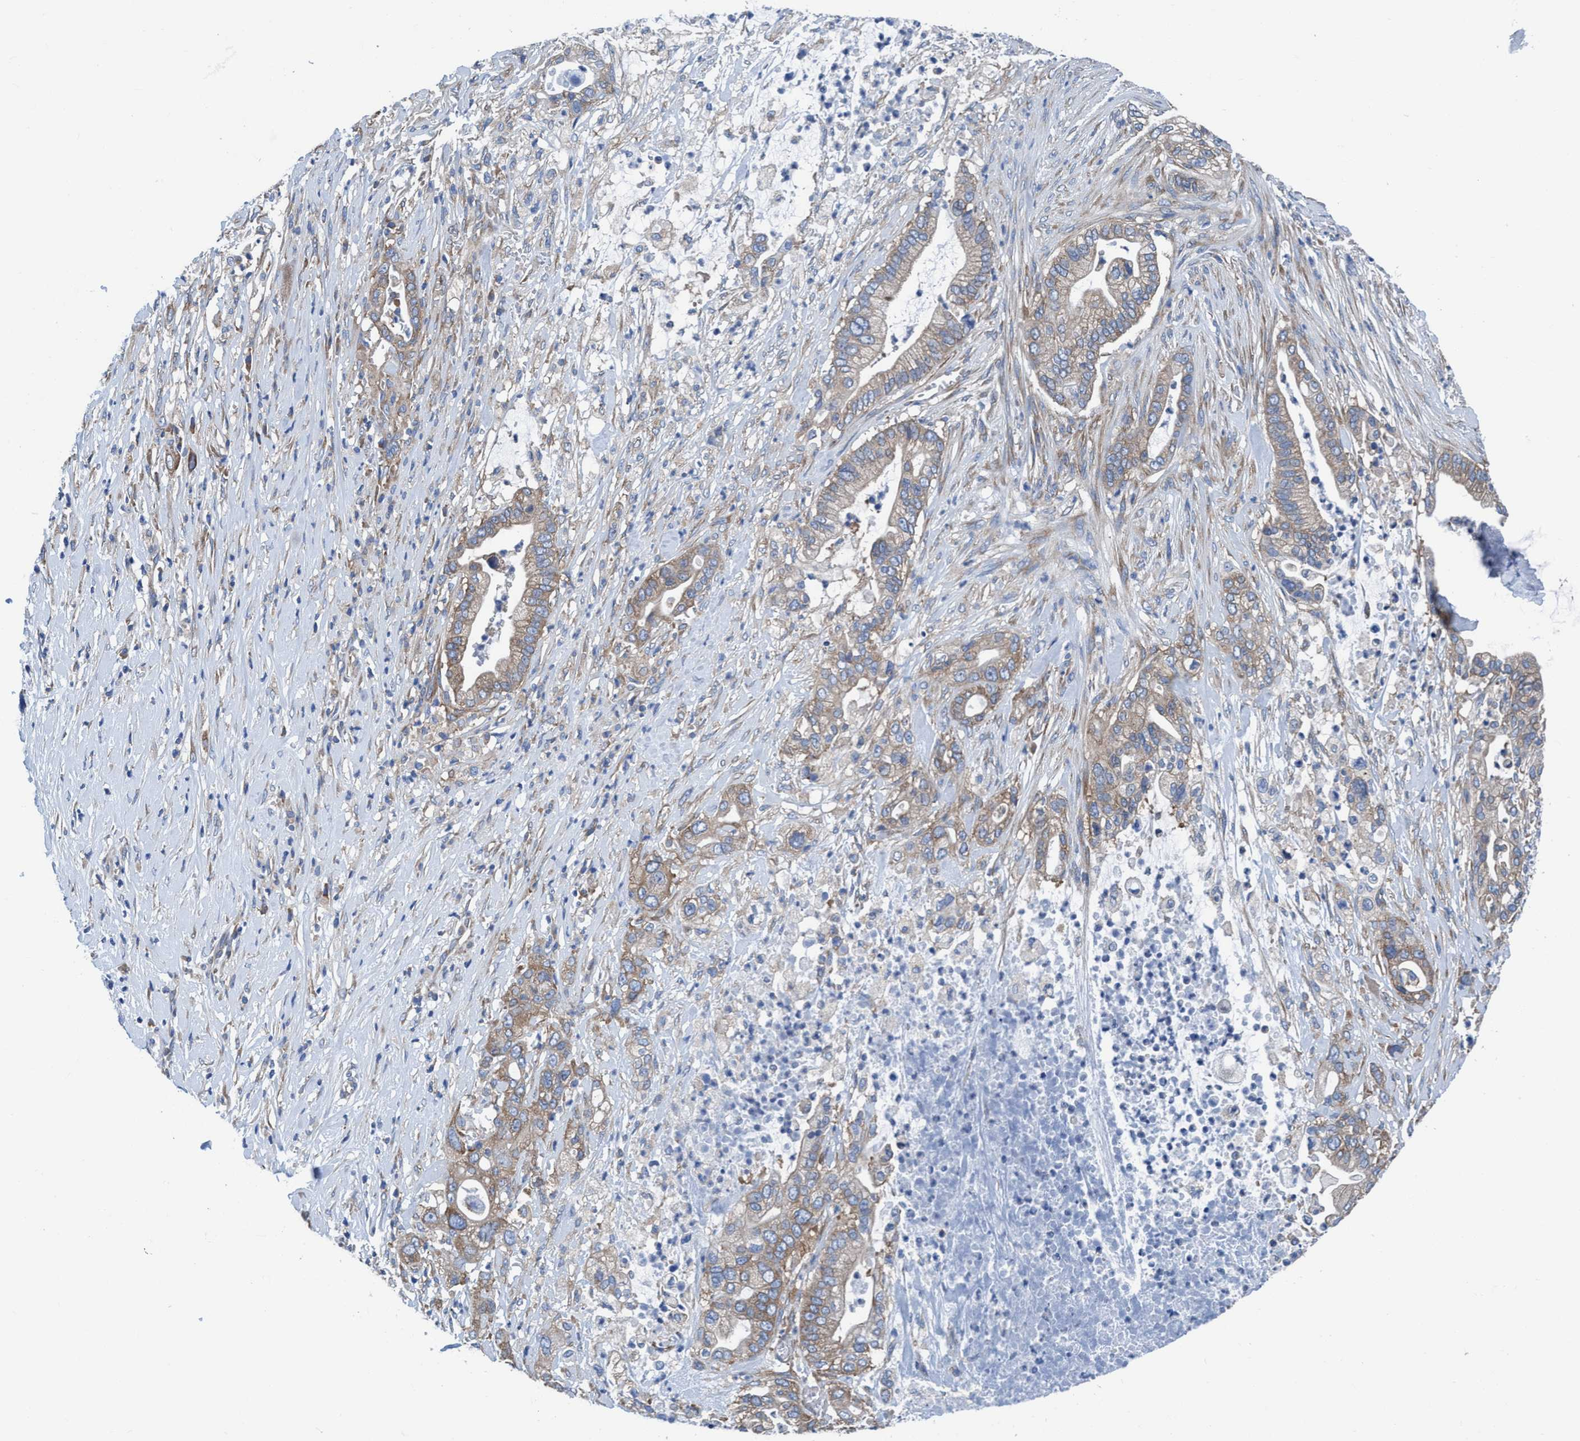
{"staining": {"intensity": "weak", "quantity": ">75%", "location": "cytoplasmic/membranous"}, "tissue": "pancreatic cancer", "cell_type": "Tumor cells", "image_type": "cancer", "snomed": [{"axis": "morphology", "description": "Adenocarcinoma, NOS"}, {"axis": "topography", "description": "Pancreas"}], "caption": "Adenocarcinoma (pancreatic) was stained to show a protein in brown. There is low levels of weak cytoplasmic/membranous expression in approximately >75% of tumor cells. (Stains: DAB (3,3'-diaminobenzidine) in brown, nuclei in blue, Microscopy: brightfield microscopy at high magnification).", "gene": "NMT1", "patient": {"sex": "male", "age": 69}}